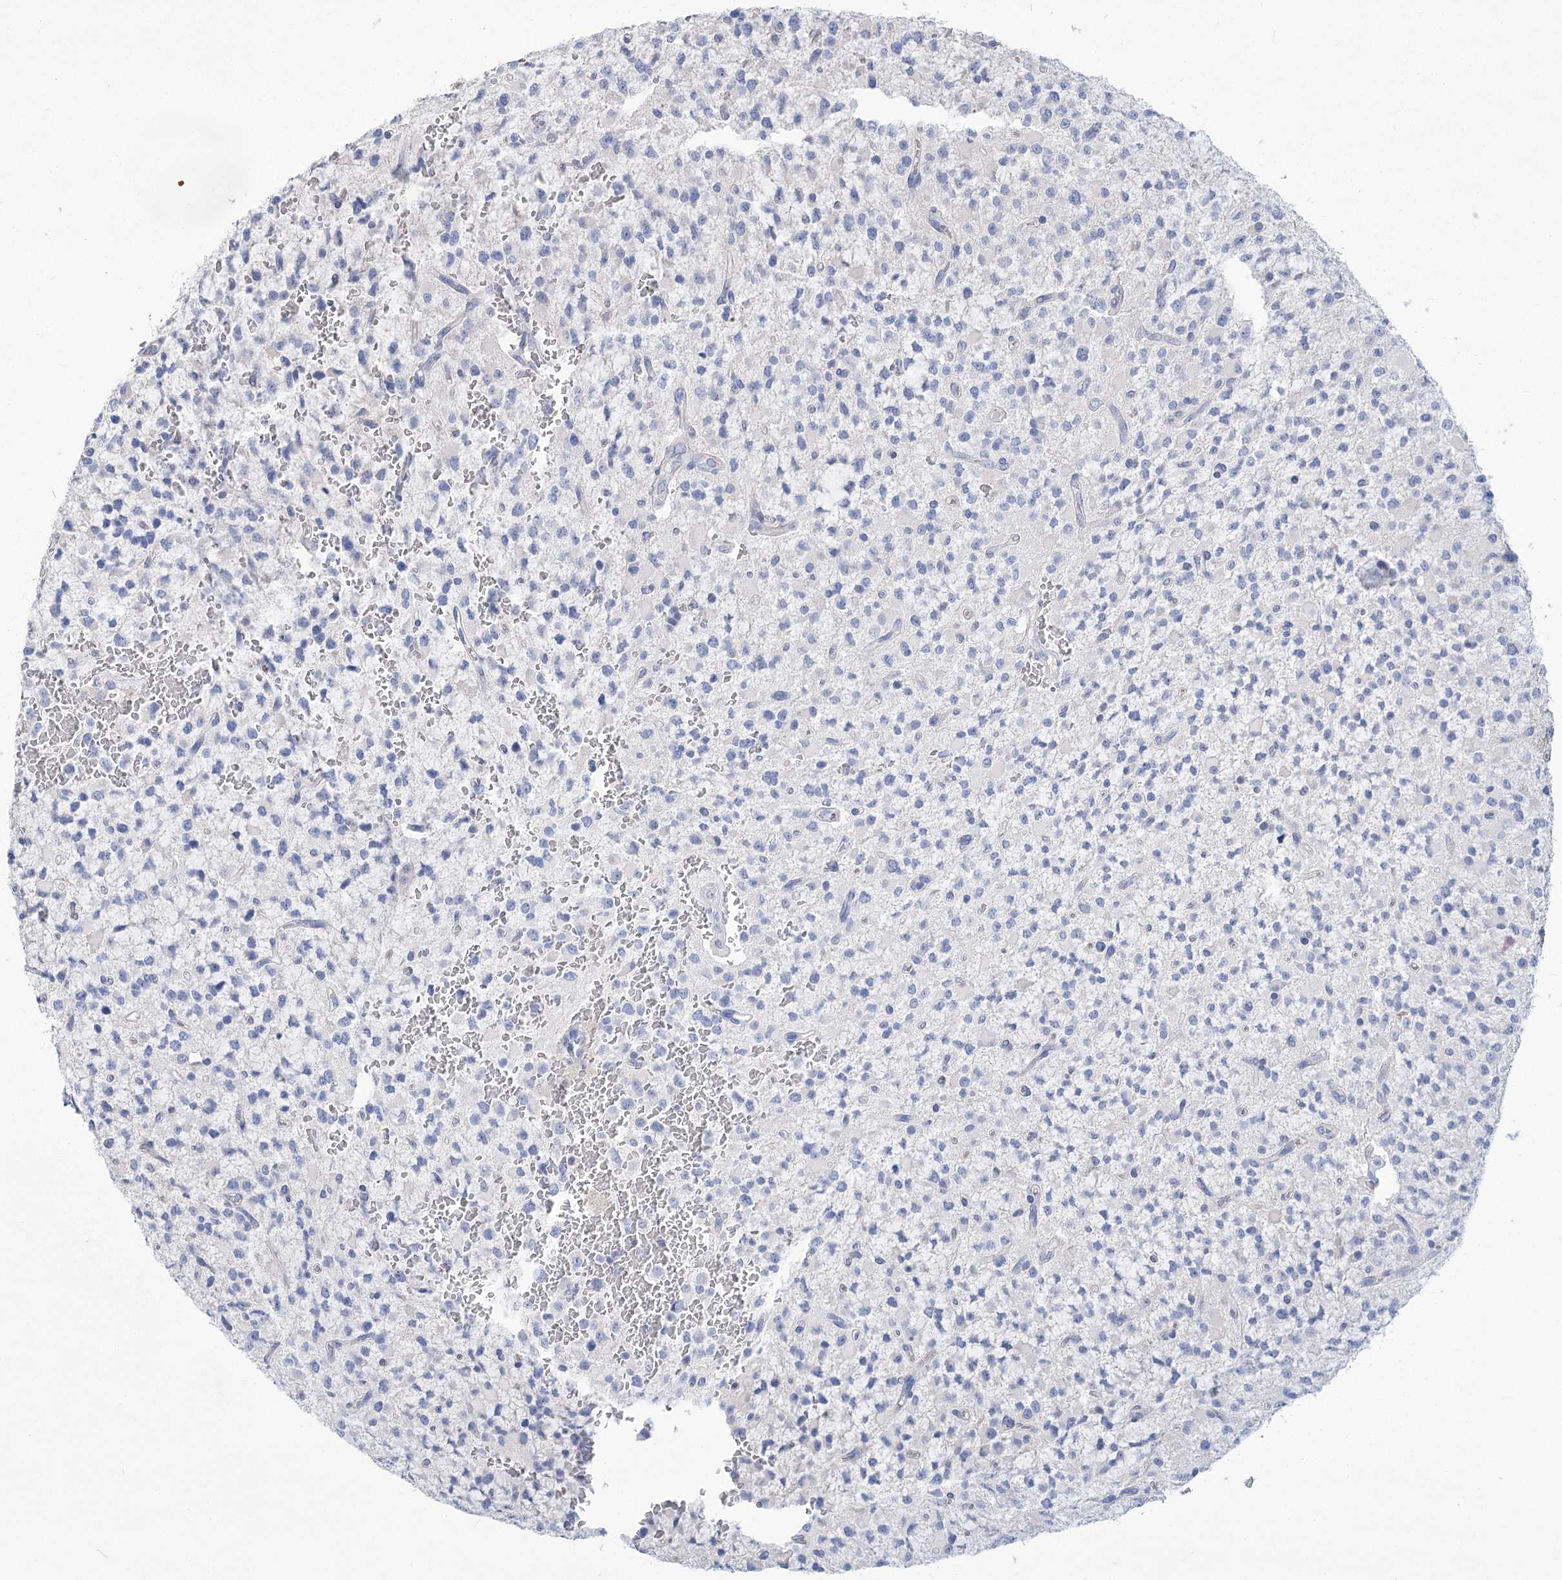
{"staining": {"intensity": "negative", "quantity": "none", "location": "none"}, "tissue": "glioma", "cell_type": "Tumor cells", "image_type": "cancer", "snomed": [{"axis": "morphology", "description": "Glioma, malignant, High grade"}, {"axis": "topography", "description": "Brain"}], "caption": "High power microscopy histopathology image of an immunohistochemistry (IHC) photomicrograph of glioma, revealing no significant positivity in tumor cells.", "gene": "SLC9A3", "patient": {"sex": "male", "age": 34}}